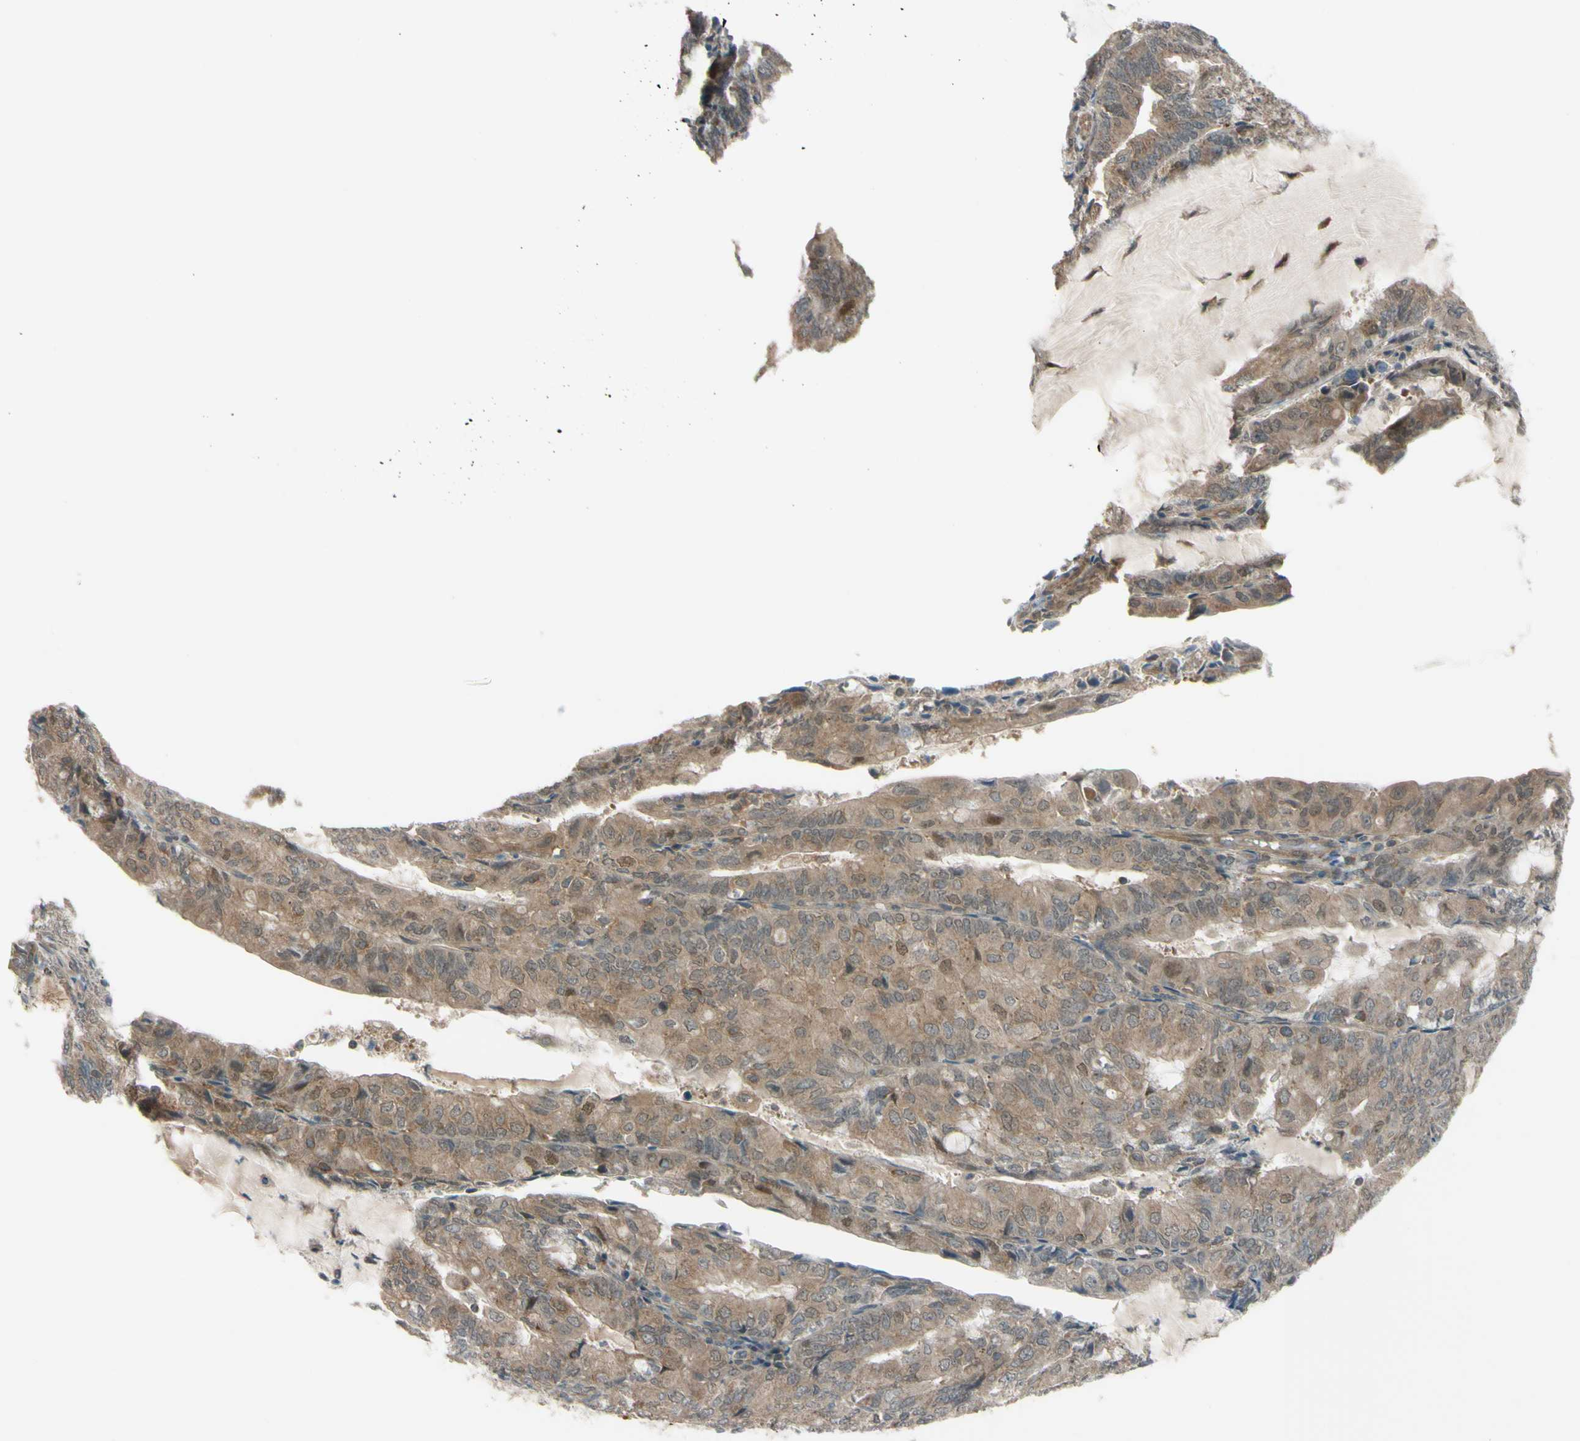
{"staining": {"intensity": "weak", "quantity": "25%-75%", "location": "cytoplasmic/membranous,nuclear"}, "tissue": "endometrial cancer", "cell_type": "Tumor cells", "image_type": "cancer", "snomed": [{"axis": "morphology", "description": "Adenocarcinoma, NOS"}, {"axis": "topography", "description": "Endometrium"}], "caption": "The image shows immunohistochemical staining of adenocarcinoma (endometrial). There is weak cytoplasmic/membranous and nuclear expression is appreciated in about 25%-75% of tumor cells.", "gene": "FLII", "patient": {"sex": "female", "age": 81}}